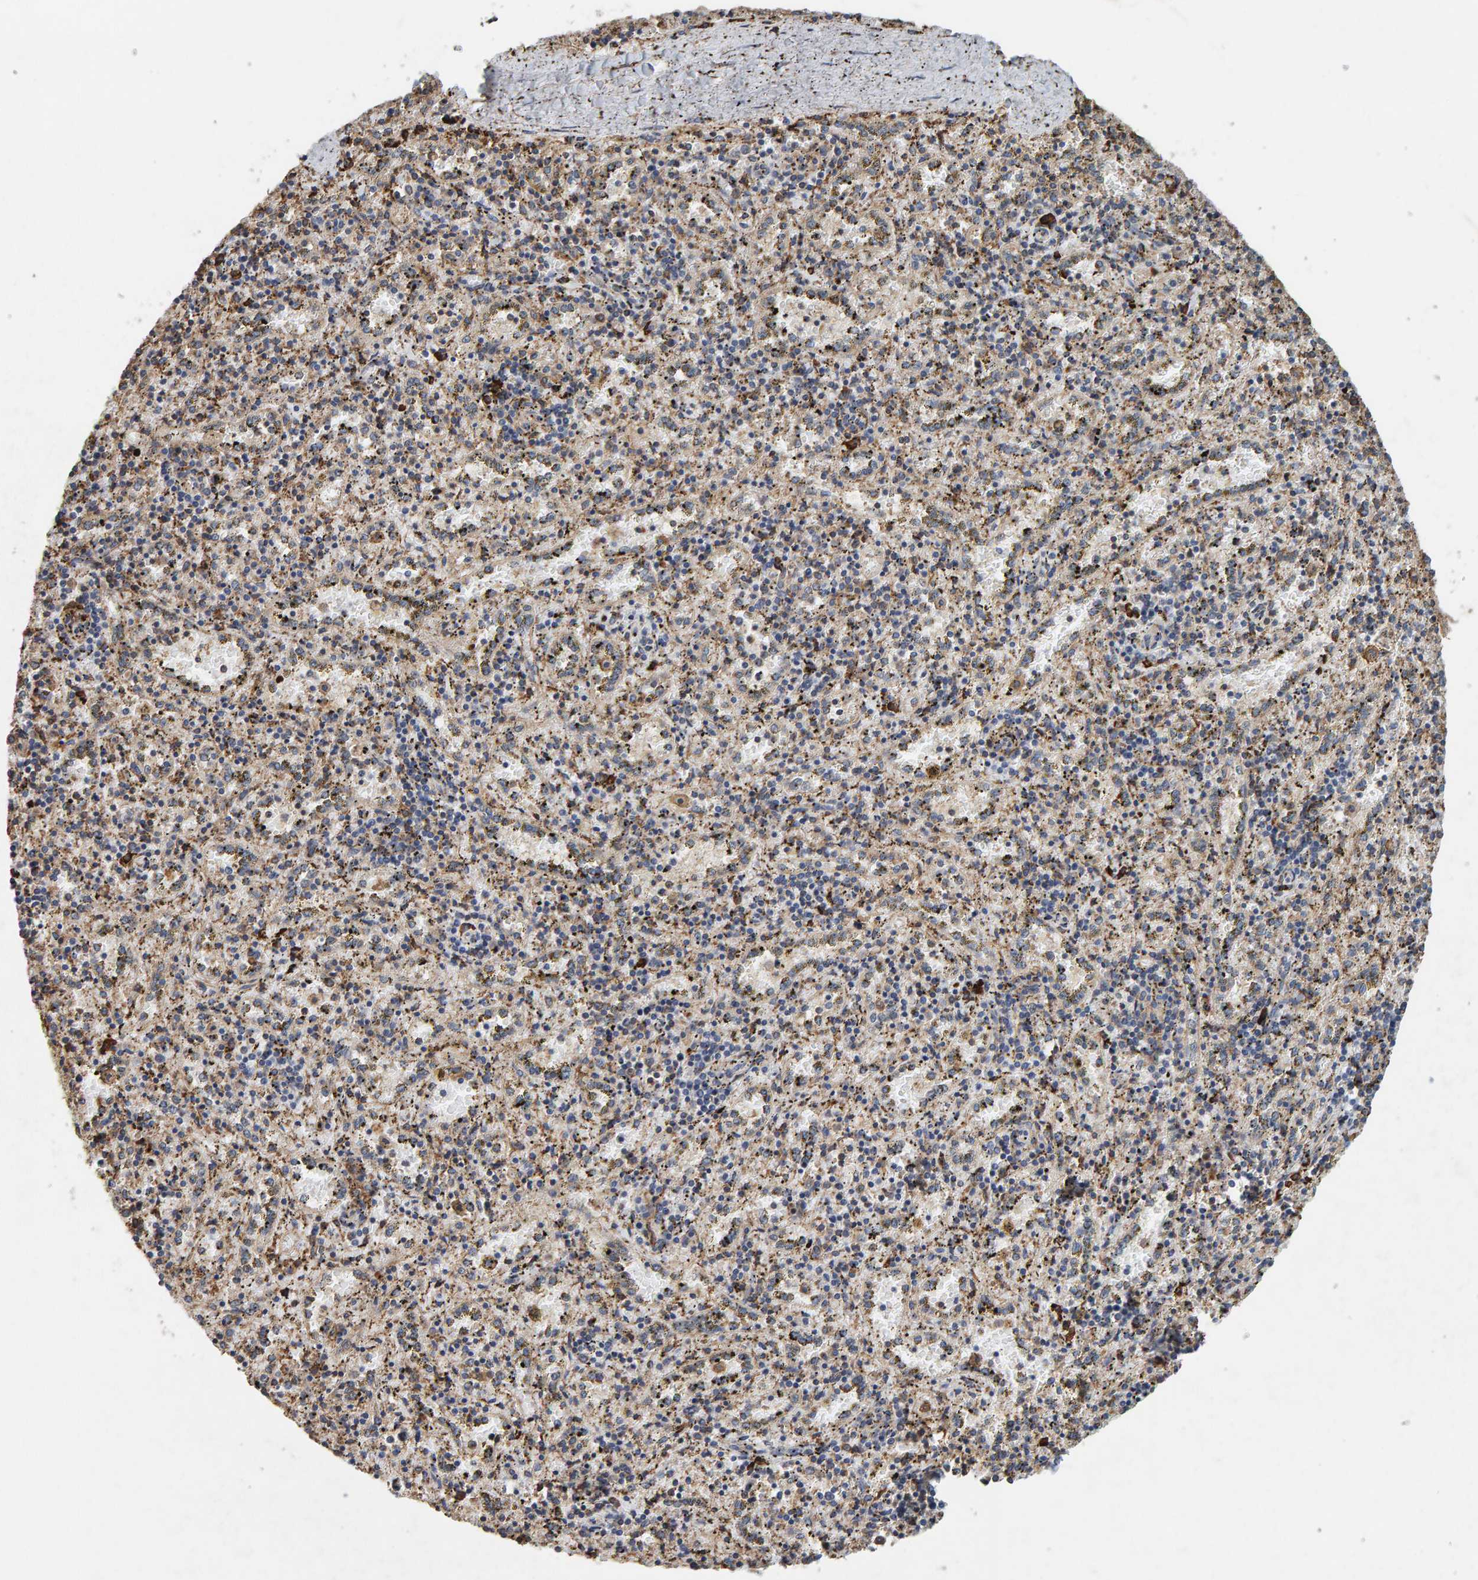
{"staining": {"intensity": "strong", "quantity": "<25%", "location": "cytoplasmic/membranous"}, "tissue": "spleen", "cell_type": "Cells in red pulp", "image_type": "normal", "snomed": [{"axis": "morphology", "description": "Normal tissue, NOS"}, {"axis": "topography", "description": "Spleen"}], "caption": "Spleen was stained to show a protein in brown. There is medium levels of strong cytoplasmic/membranous staining in about <25% of cells in red pulp. (brown staining indicates protein expression, while blue staining denotes nuclei).", "gene": "PLA2G3", "patient": {"sex": "male", "age": 11}}